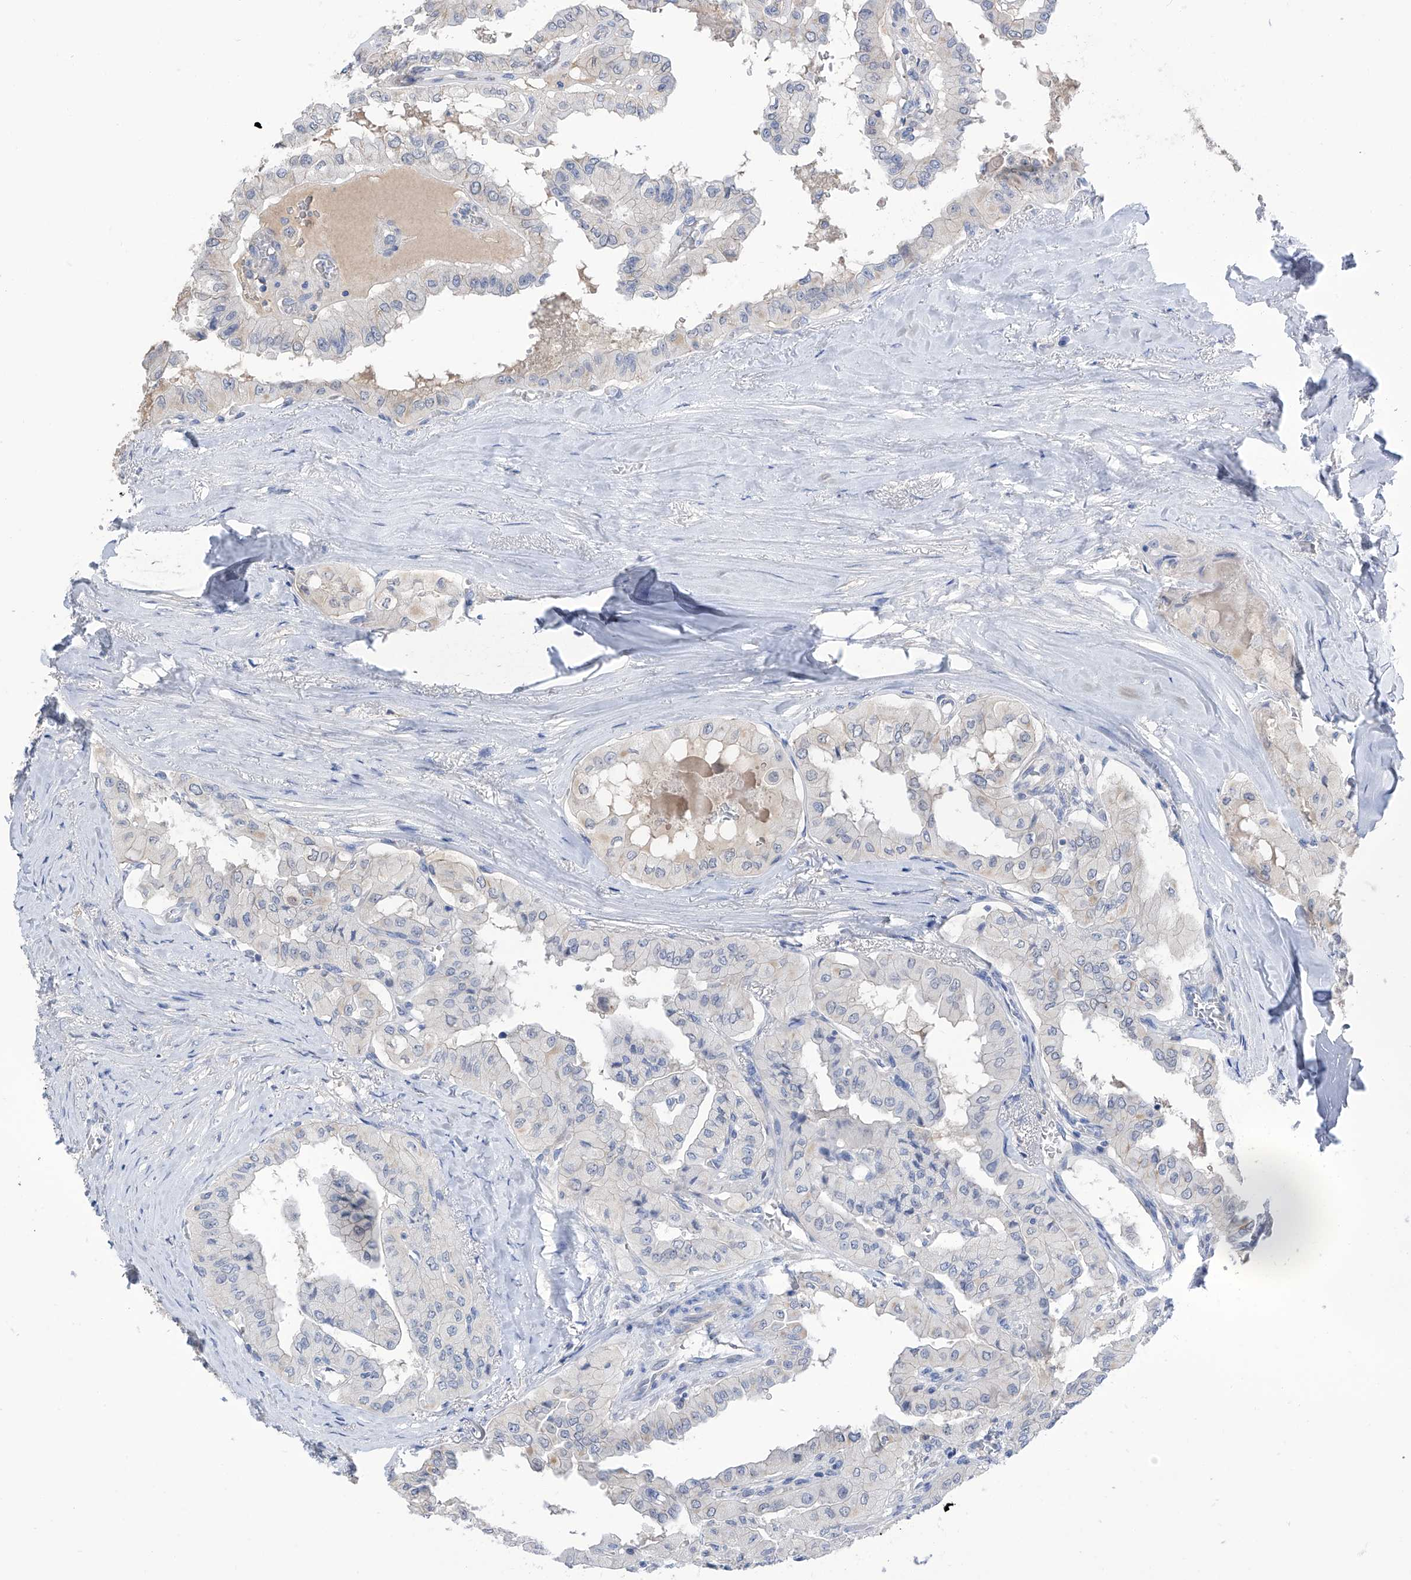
{"staining": {"intensity": "negative", "quantity": "none", "location": "none"}, "tissue": "thyroid cancer", "cell_type": "Tumor cells", "image_type": "cancer", "snomed": [{"axis": "morphology", "description": "Papillary adenocarcinoma, NOS"}, {"axis": "topography", "description": "Thyroid gland"}], "caption": "Thyroid cancer (papillary adenocarcinoma) was stained to show a protein in brown. There is no significant staining in tumor cells.", "gene": "PGM3", "patient": {"sex": "female", "age": 59}}